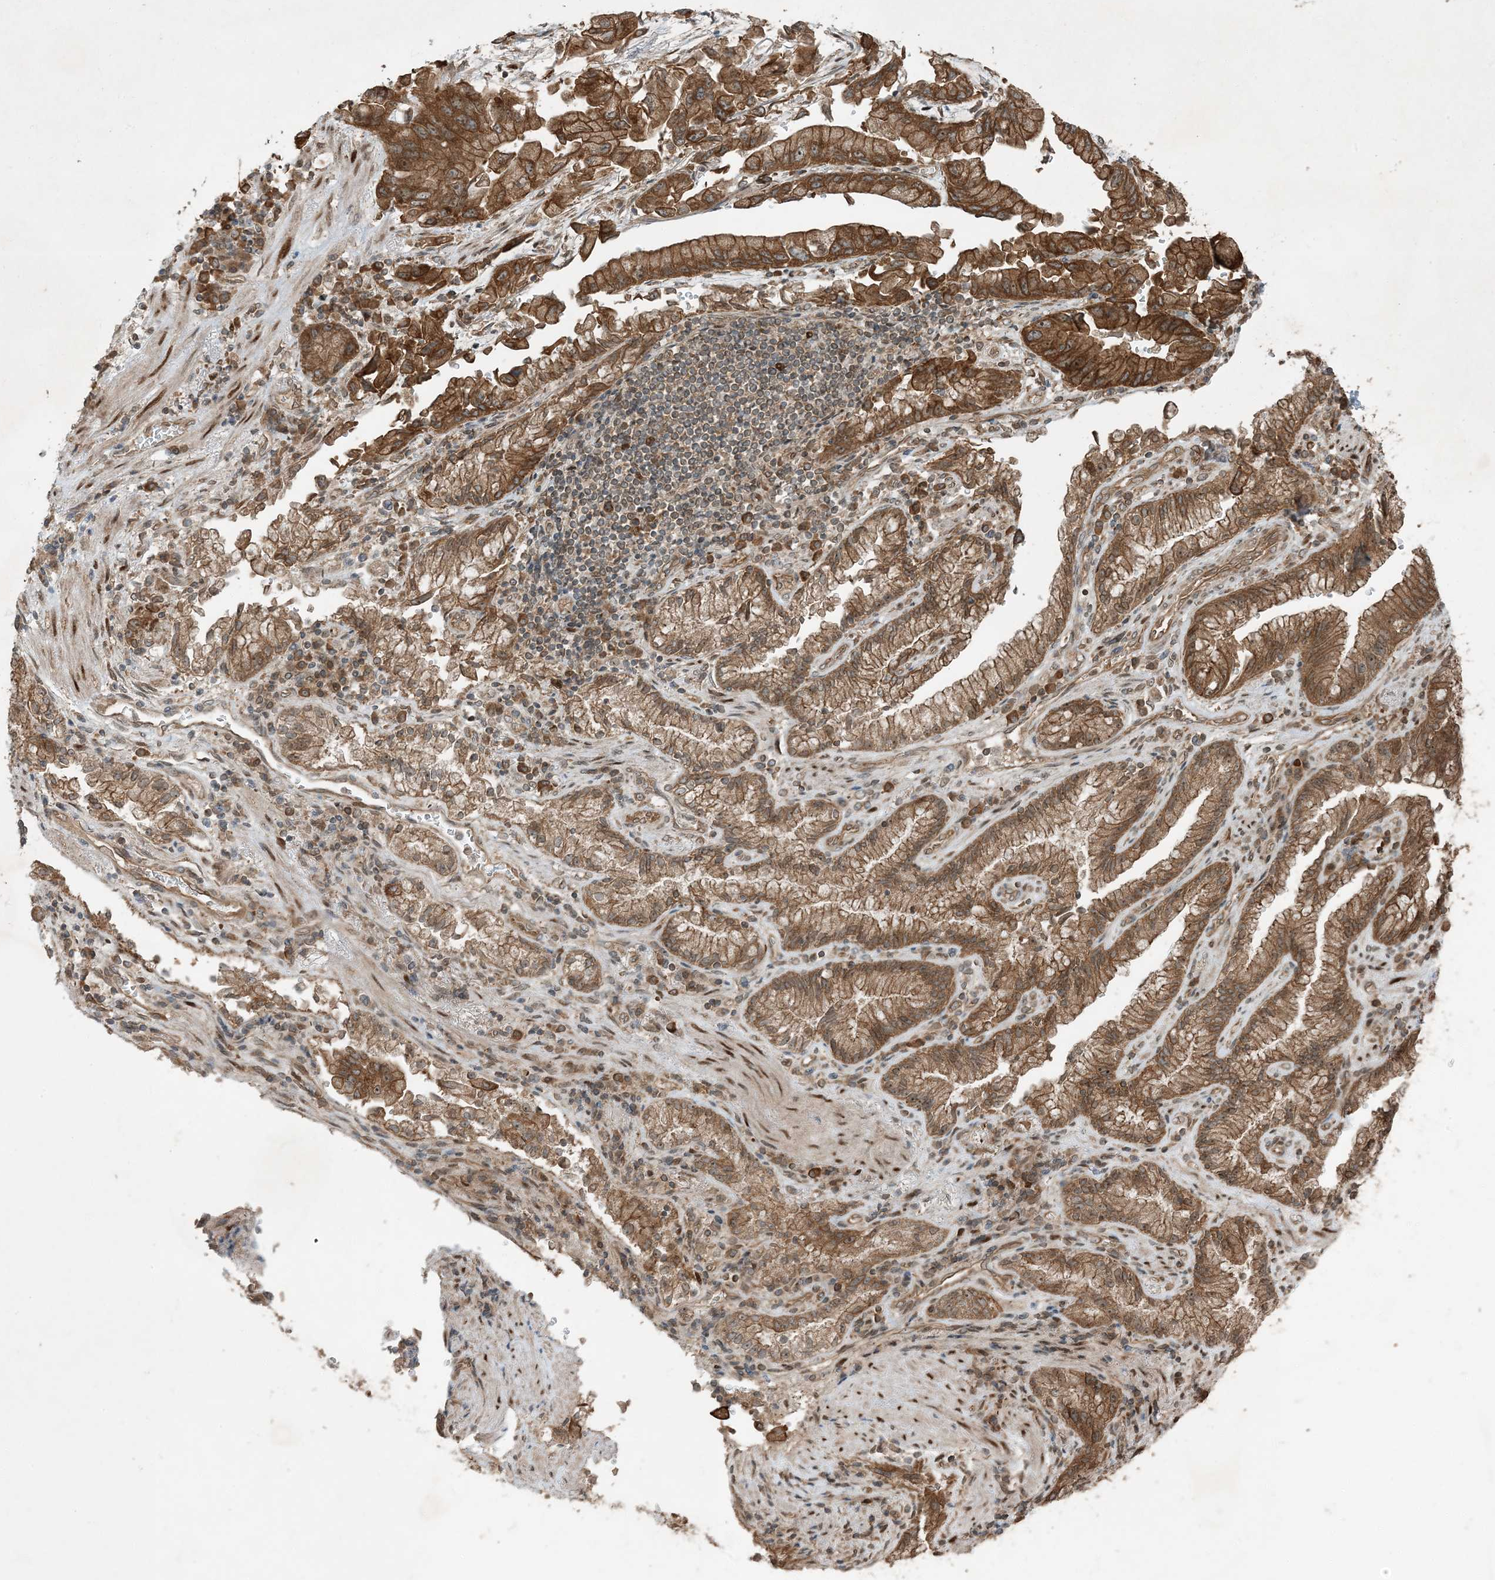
{"staining": {"intensity": "moderate", "quantity": ">75%", "location": "cytoplasmic/membranous"}, "tissue": "stomach cancer", "cell_type": "Tumor cells", "image_type": "cancer", "snomed": [{"axis": "morphology", "description": "Adenocarcinoma, NOS"}, {"axis": "topography", "description": "Stomach"}], "caption": "Immunohistochemistry (IHC) photomicrograph of neoplastic tissue: human stomach adenocarcinoma stained using immunohistochemistry demonstrates medium levels of moderate protein expression localized specifically in the cytoplasmic/membranous of tumor cells, appearing as a cytoplasmic/membranous brown color.", "gene": "COMMD8", "patient": {"sex": "male", "age": 62}}